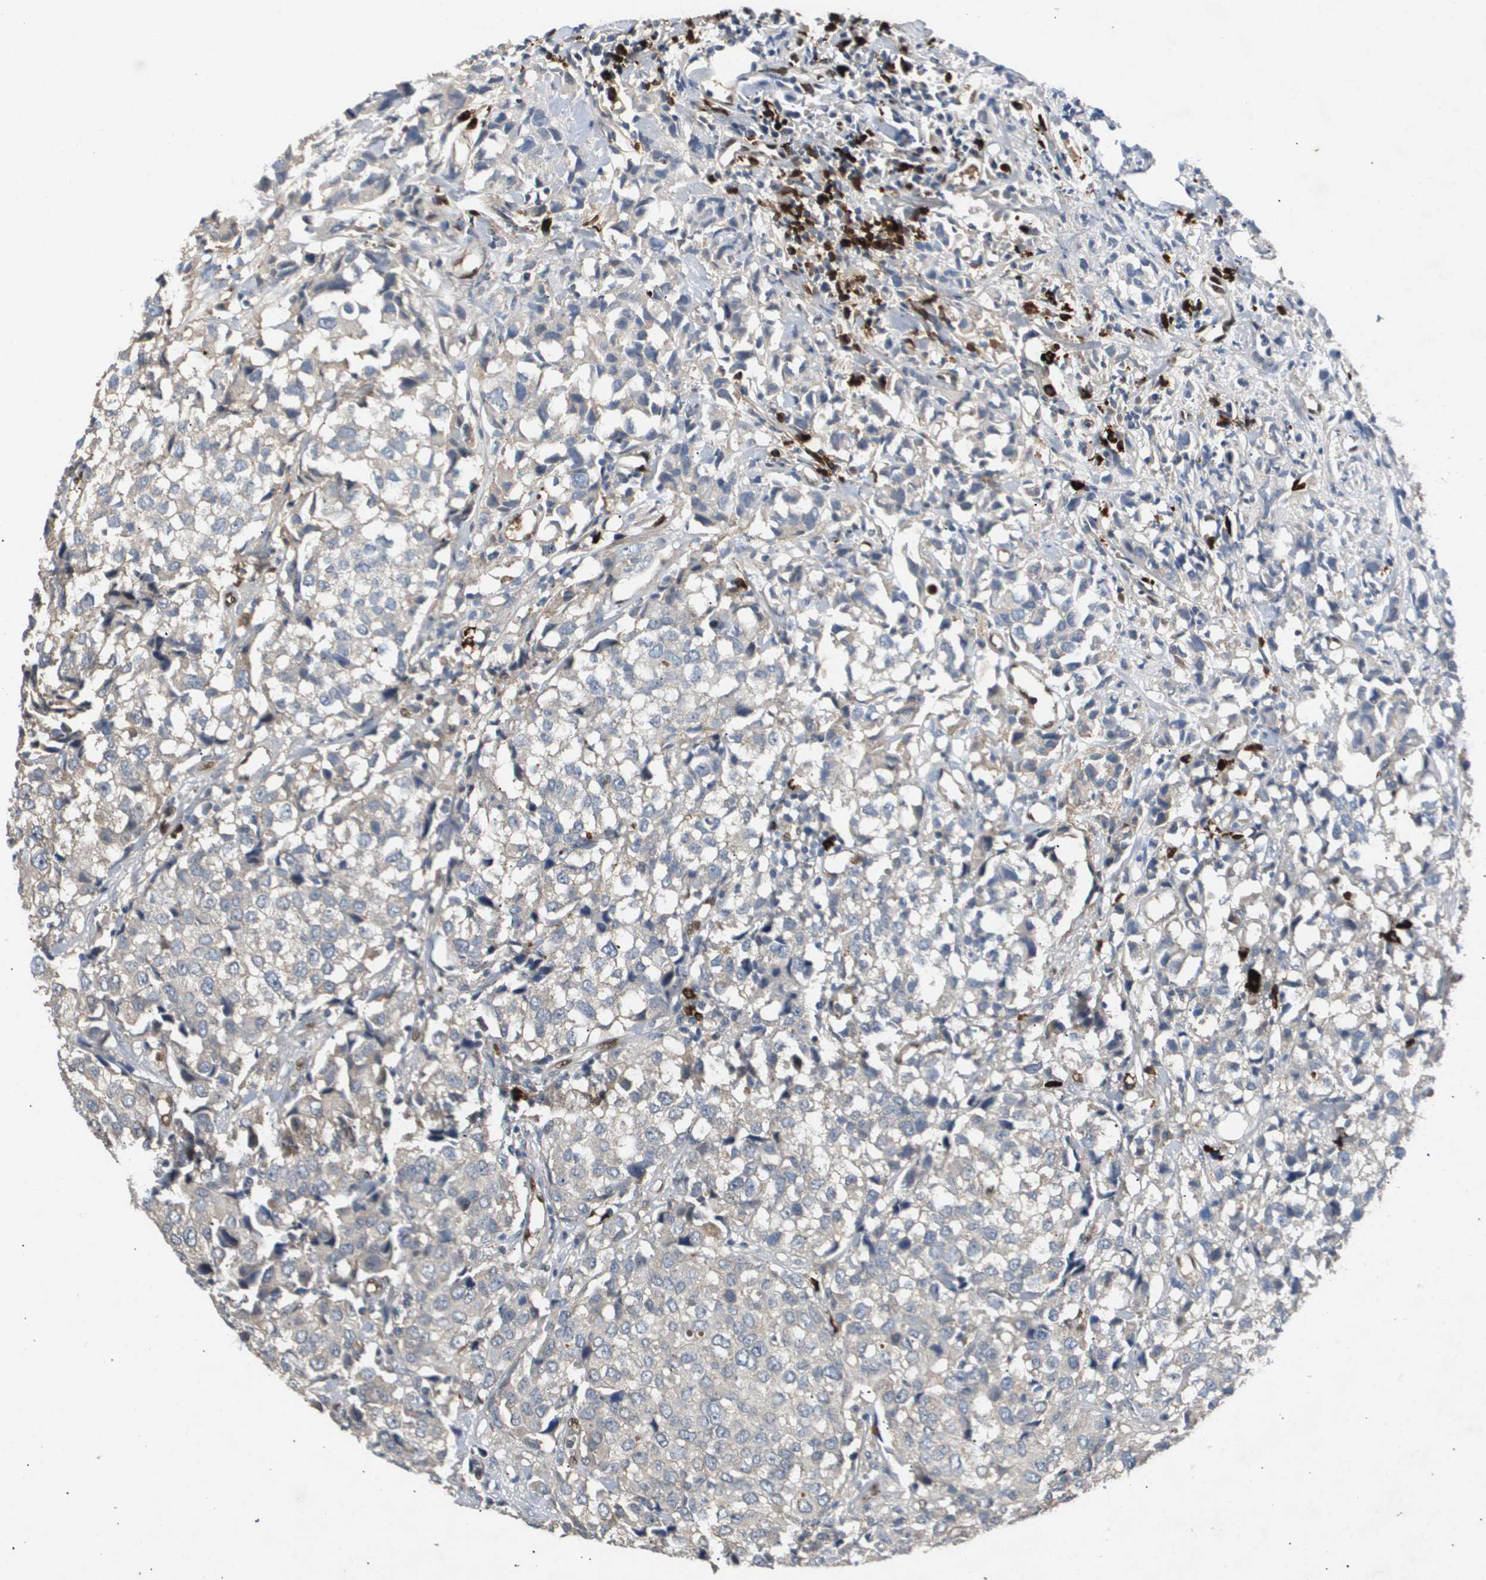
{"staining": {"intensity": "negative", "quantity": "none", "location": "none"}, "tissue": "urothelial cancer", "cell_type": "Tumor cells", "image_type": "cancer", "snomed": [{"axis": "morphology", "description": "Urothelial carcinoma, High grade"}, {"axis": "topography", "description": "Urinary bladder"}], "caption": "A histopathology image of urothelial cancer stained for a protein displays no brown staining in tumor cells. (DAB (3,3'-diaminobenzidine) immunohistochemistry (IHC) visualized using brightfield microscopy, high magnification).", "gene": "ERG", "patient": {"sex": "female", "age": 75}}